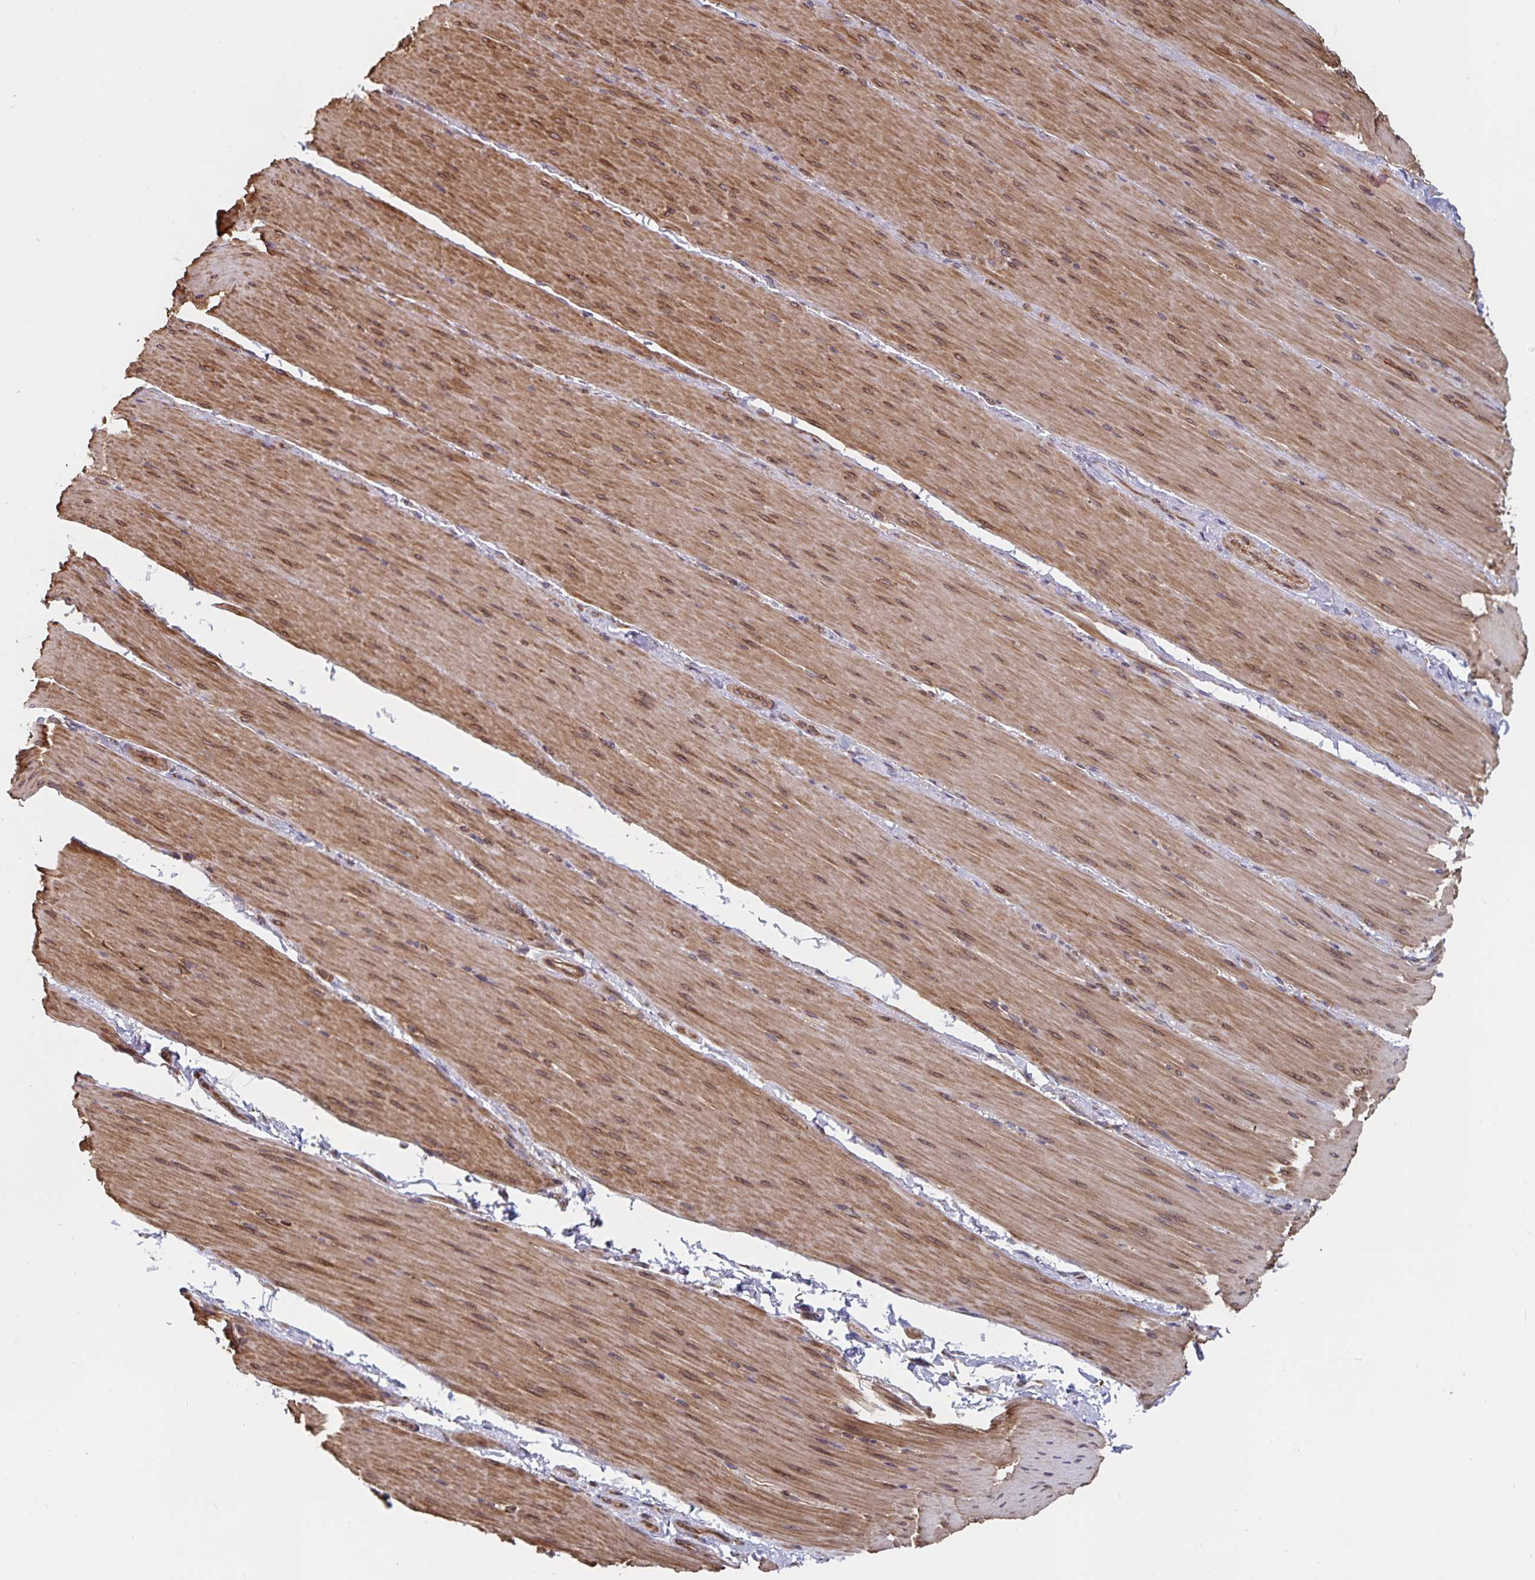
{"staining": {"intensity": "moderate", "quantity": ">75%", "location": "cytoplasmic/membranous,nuclear"}, "tissue": "smooth muscle", "cell_type": "Smooth muscle cells", "image_type": "normal", "snomed": [{"axis": "morphology", "description": "Normal tissue, NOS"}, {"axis": "topography", "description": "Smooth muscle"}, {"axis": "topography", "description": "Colon"}], "caption": "The image reveals a brown stain indicating the presence of a protein in the cytoplasmic/membranous,nuclear of smooth muscle cells in smooth muscle.", "gene": "BCAP29", "patient": {"sex": "male", "age": 73}}